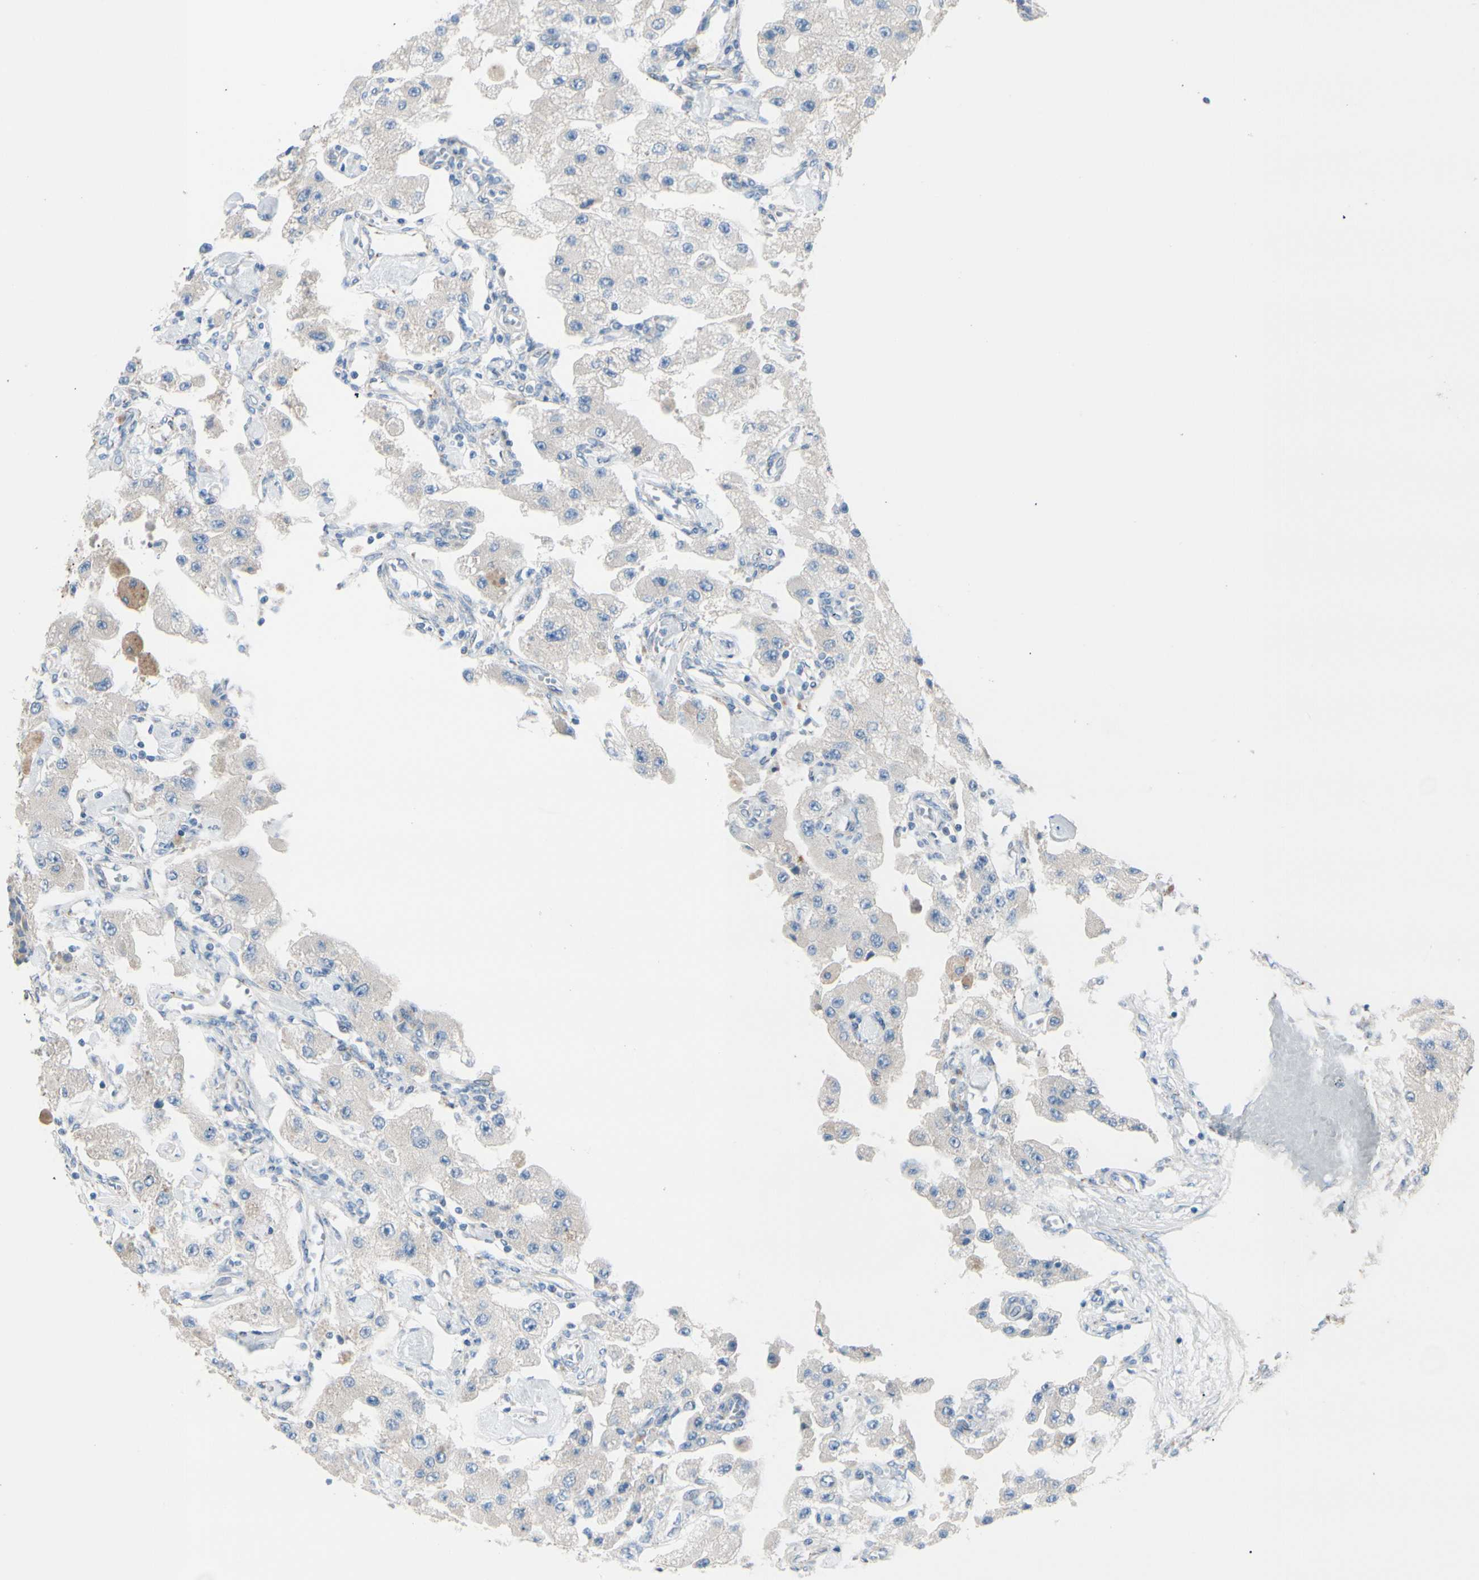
{"staining": {"intensity": "negative", "quantity": "none", "location": "none"}, "tissue": "carcinoid", "cell_type": "Tumor cells", "image_type": "cancer", "snomed": [{"axis": "morphology", "description": "Carcinoid, malignant, NOS"}, {"axis": "topography", "description": "Pancreas"}], "caption": "Carcinoid (malignant) stained for a protein using immunohistochemistry exhibits no expression tumor cells.", "gene": "EPHA3", "patient": {"sex": "male", "age": 41}}